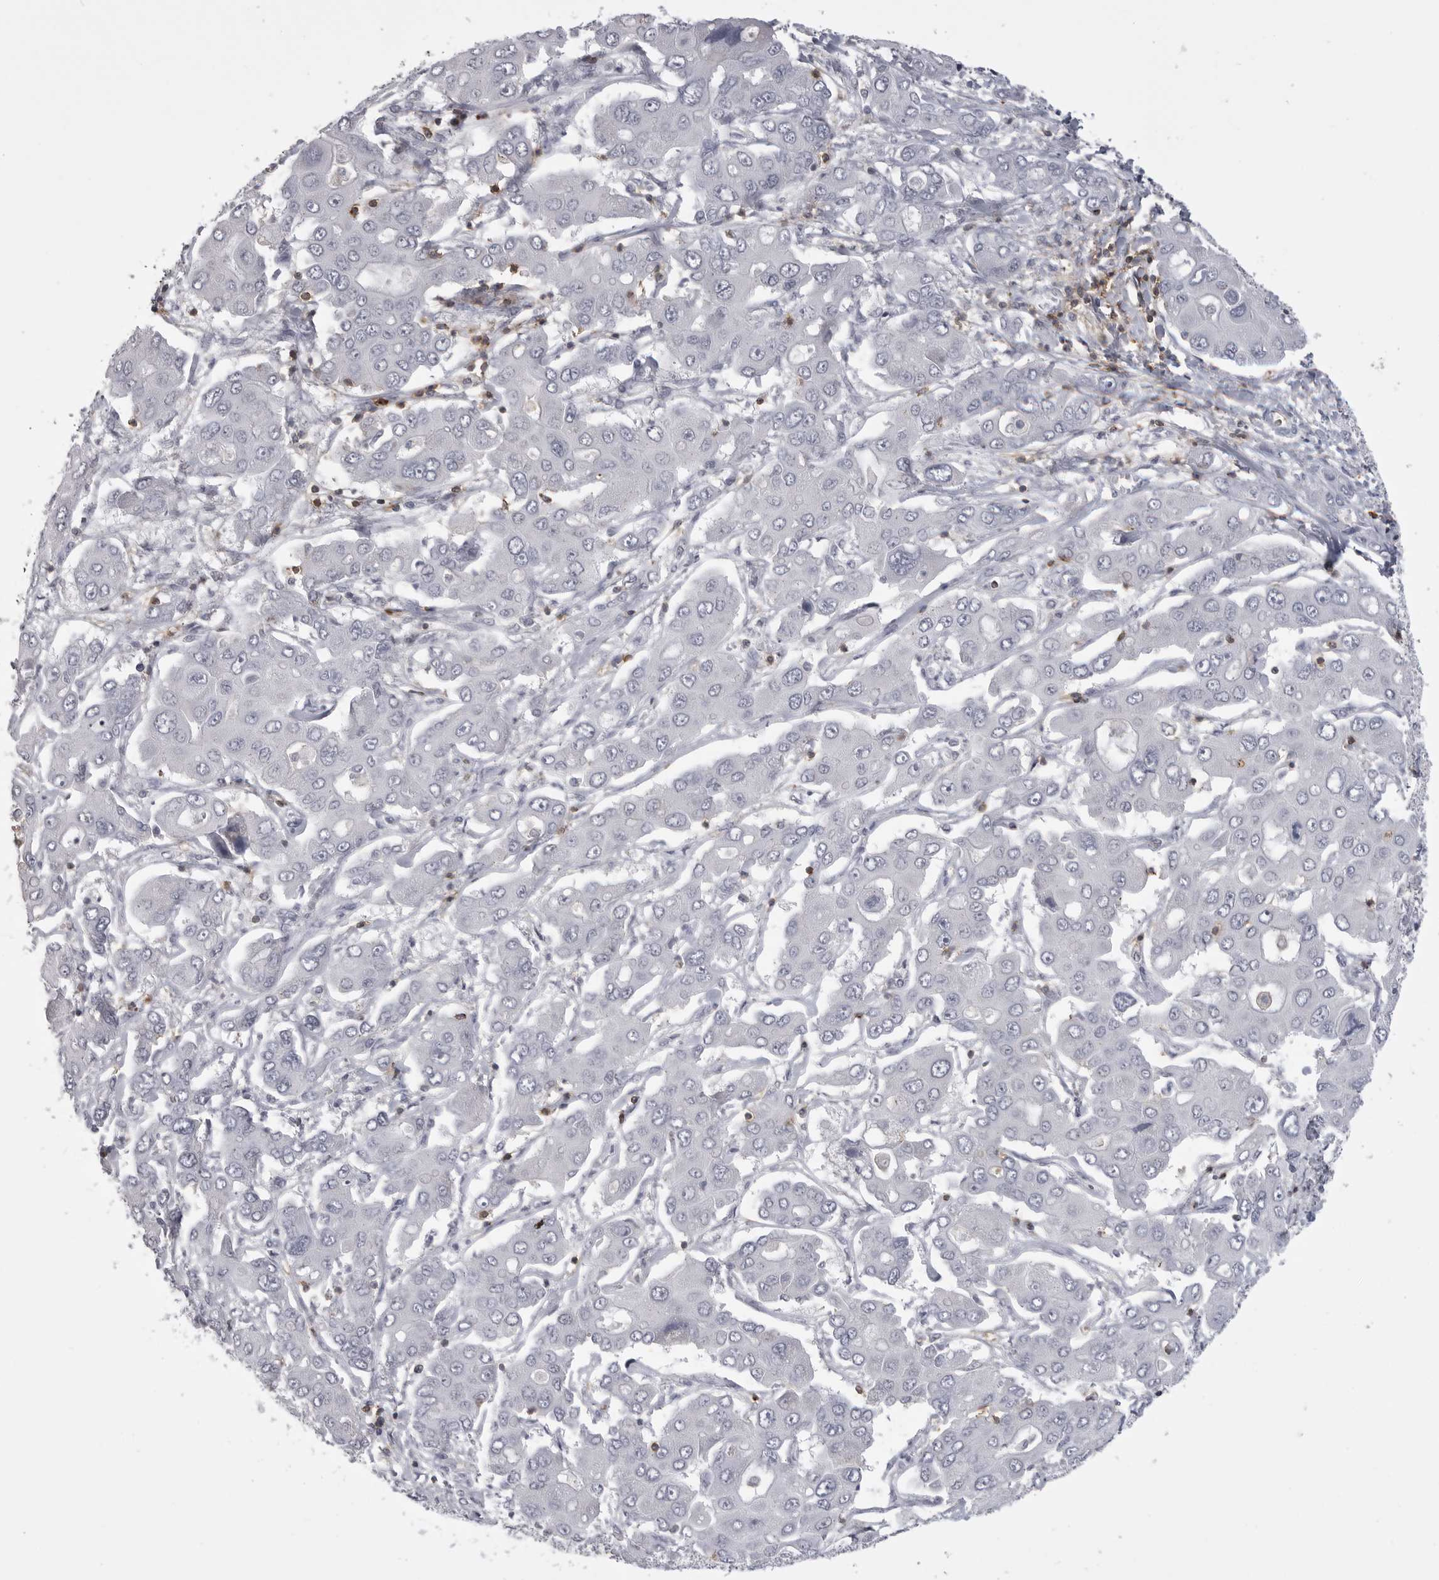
{"staining": {"intensity": "negative", "quantity": "none", "location": "none"}, "tissue": "liver cancer", "cell_type": "Tumor cells", "image_type": "cancer", "snomed": [{"axis": "morphology", "description": "Cholangiocarcinoma"}, {"axis": "topography", "description": "Liver"}], "caption": "DAB immunohistochemical staining of cholangiocarcinoma (liver) displays no significant expression in tumor cells.", "gene": "ITGAL", "patient": {"sex": "male", "age": 67}}